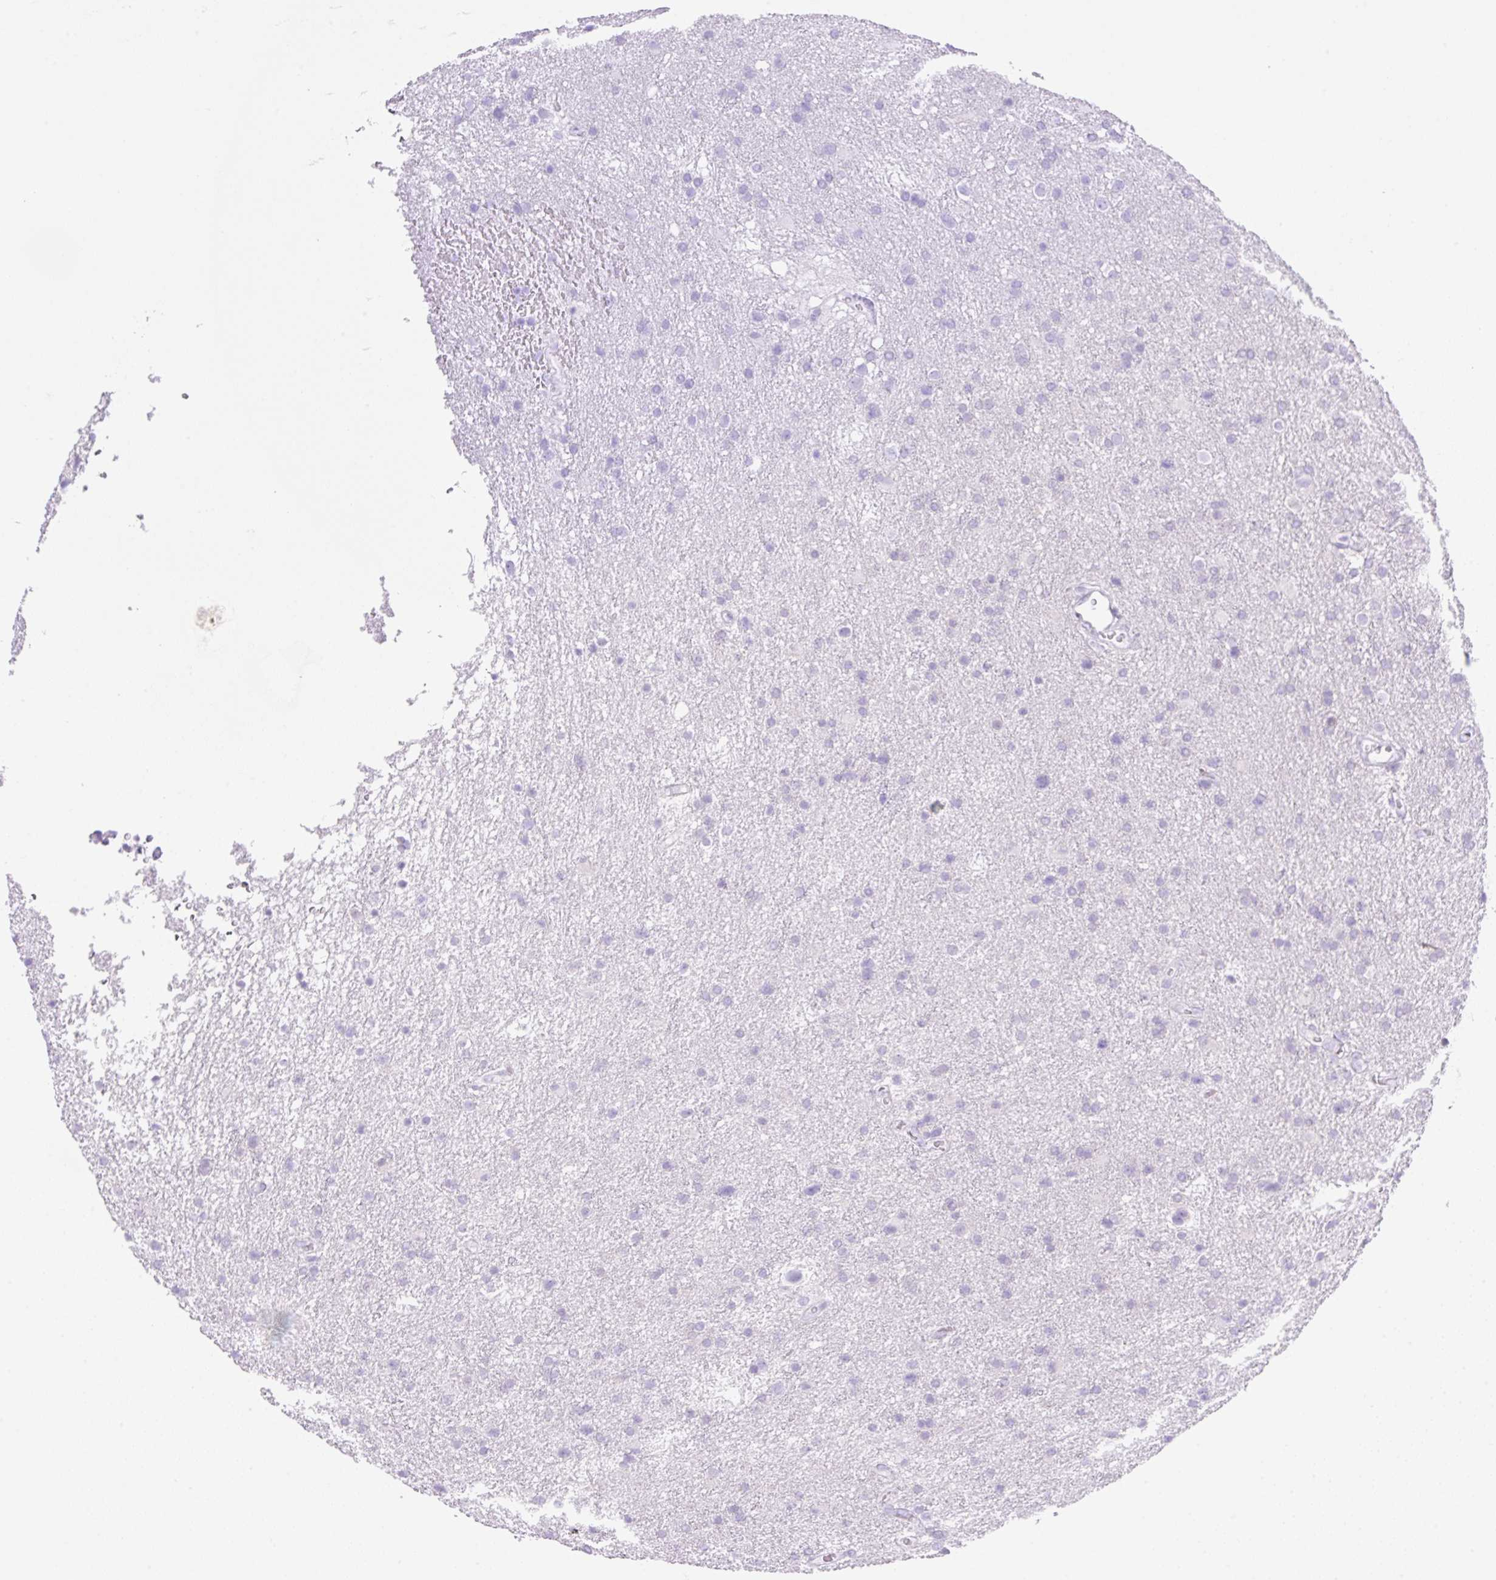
{"staining": {"intensity": "negative", "quantity": "none", "location": "none"}, "tissue": "glioma", "cell_type": "Tumor cells", "image_type": "cancer", "snomed": [{"axis": "morphology", "description": "Glioma, malignant, Low grade"}, {"axis": "topography", "description": "Brain"}], "caption": "Tumor cells are negative for brown protein staining in malignant low-grade glioma. The staining was performed using DAB (3,3'-diaminobenzidine) to visualize the protein expression in brown, while the nuclei were stained in blue with hematoxylin (Magnification: 20x).", "gene": "CDX1", "patient": {"sex": "female", "age": 32}}